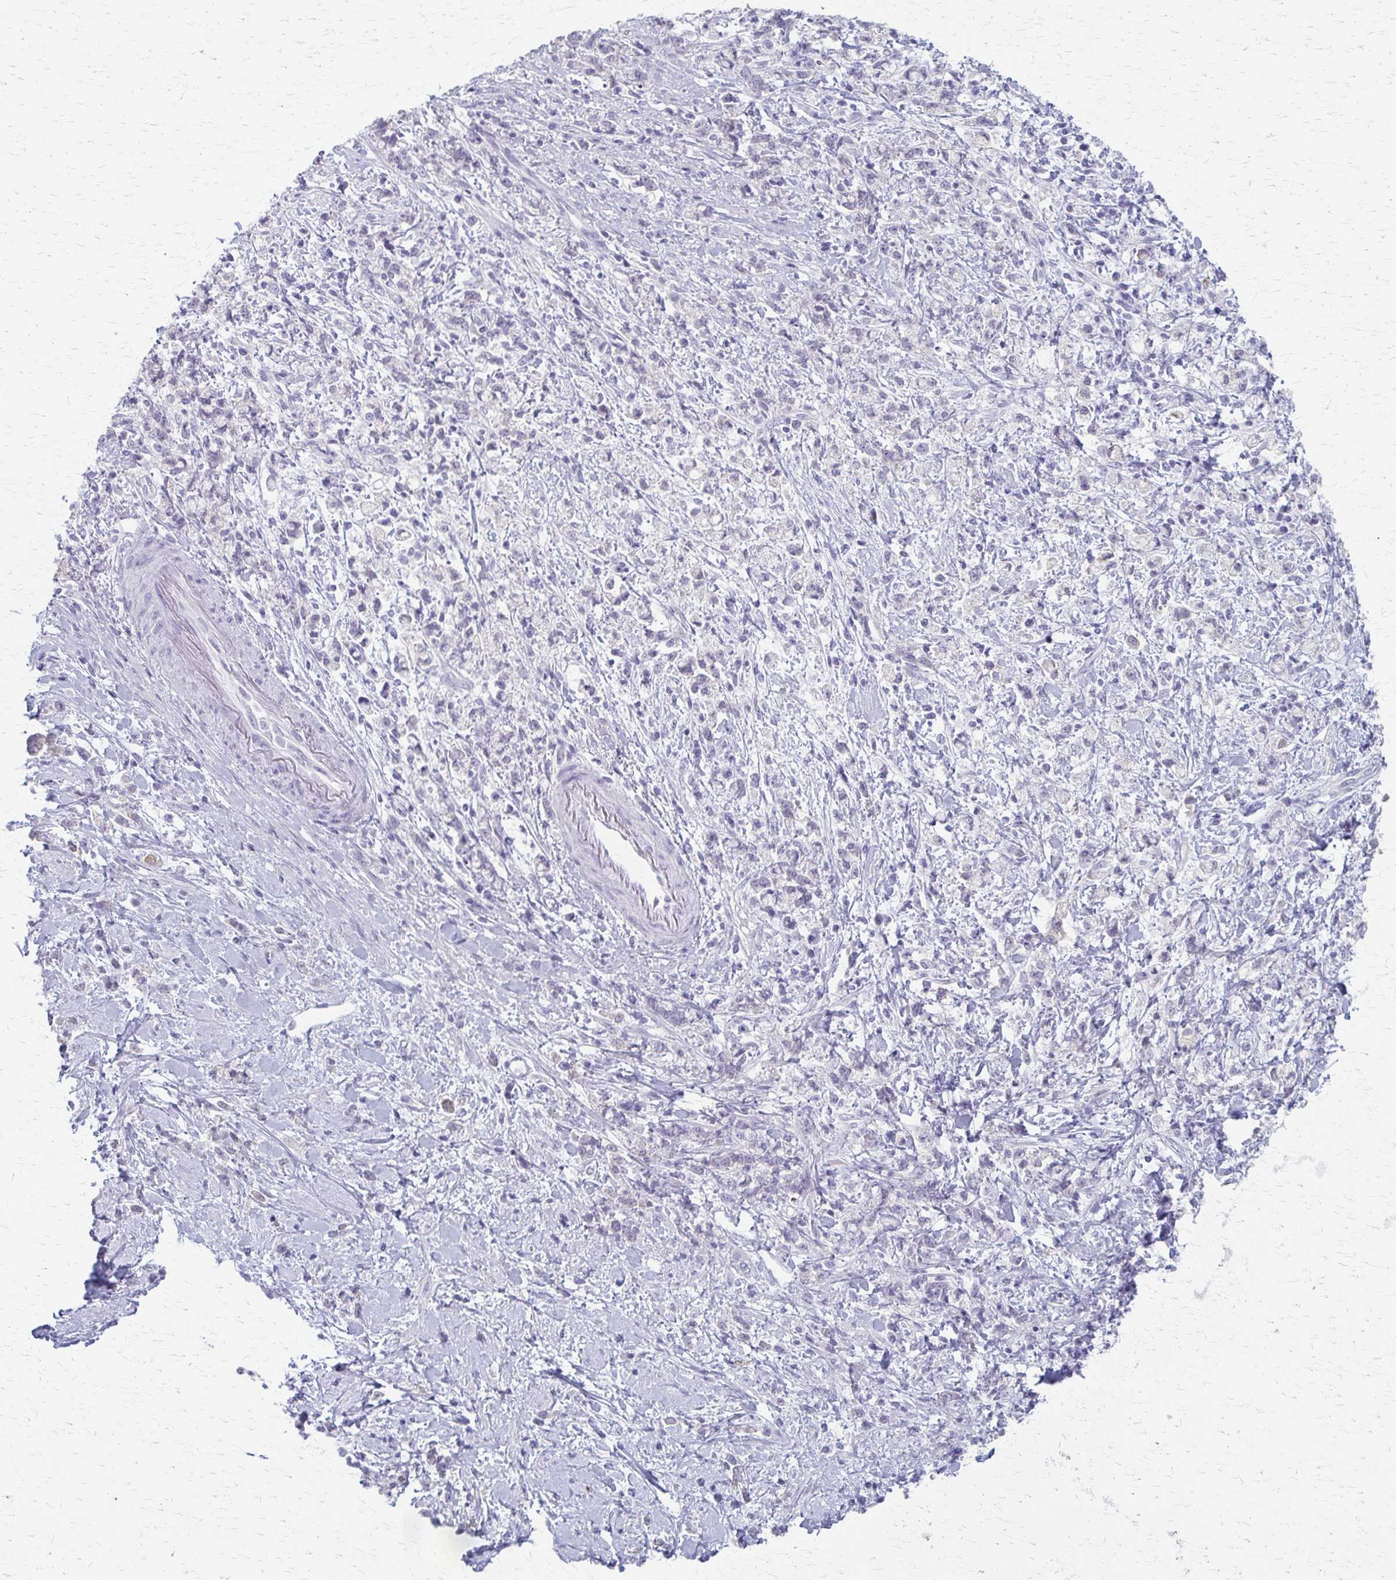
{"staining": {"intensity": "negative", "quantity": "none", "location": "none"}, "tissue": "stomach cancer", "cell_type": "Tumor cells", "image_type": "cancer", "snomed": [{"axis": "morphology", "description": "Adenocarcinoma, NOS"}, {"axis": "topography", "description": "Stomach"}], "caption": "DAB (3,3'-diaminobenzidine) immunohistochemical staining of human stomach cancer (adenocarcinoma) shows no significant expression in tumor cells. The staining was performed using DAB to visualize the protein expression in brown, while the nuclei were stained in blue with hematoxylin (Magnification: 20x).", "gene": "CYB5A", "patient": {"sex": "female", "age": 60}}